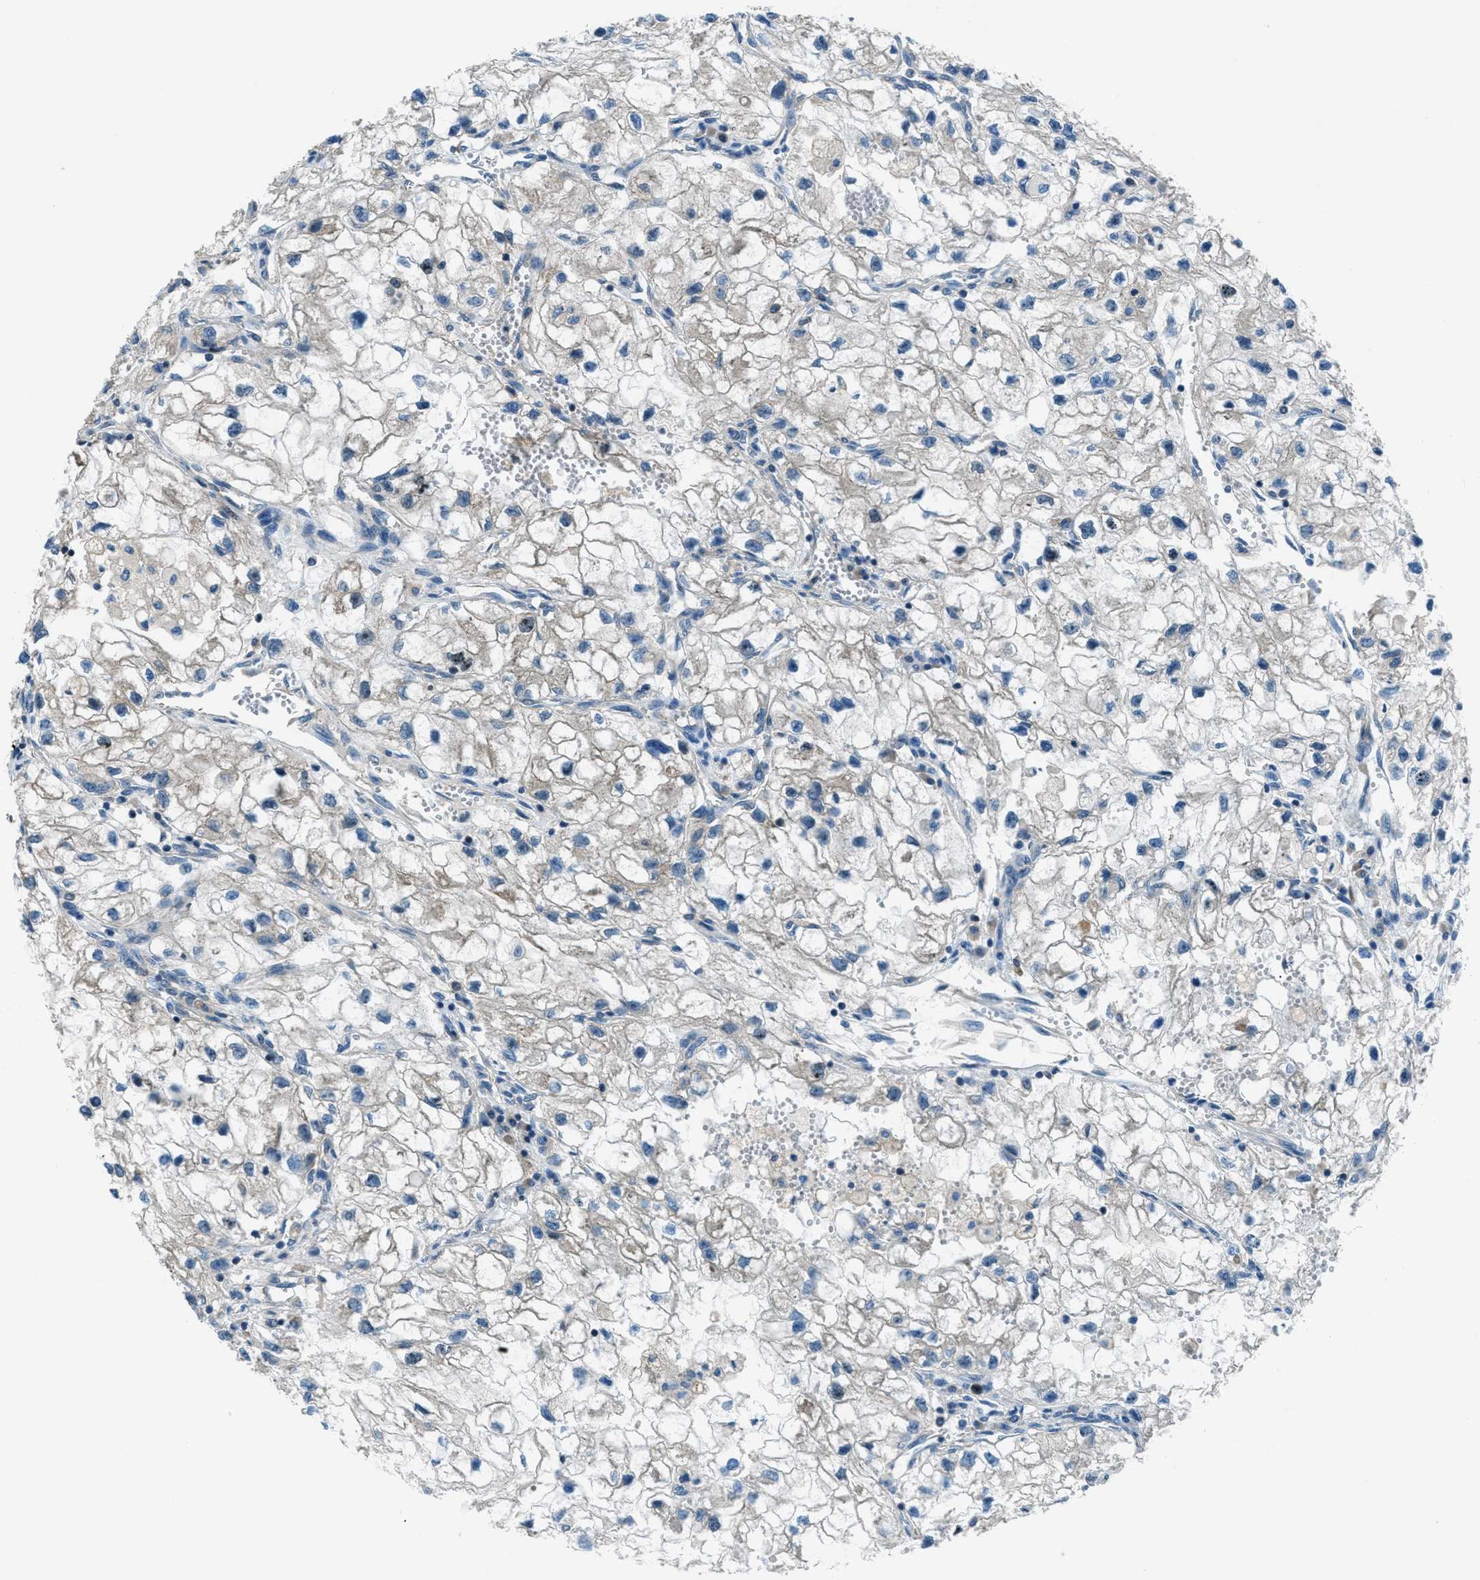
{"staining": {"intensity": "negative", "quantity": "none", "location": "none"}, "tissue": "renal cancer", "cell_type": "Tumor cells", "image_type": "cancer", "snomed": [{"axis": "morphology", "description": "Adenocarcinoma, NOS"}, {"axis": "topography", "description": "Kidney"}], "caption": "The histopathology image reveals no staining of tumor cells in renal adenocarcinoma. (DAB (3,3'-diaminobenzidine) immunohistochemistry, high magnification).", "gene": "ARFGAP2", "patient": {"sex": "female", "age": 70}}